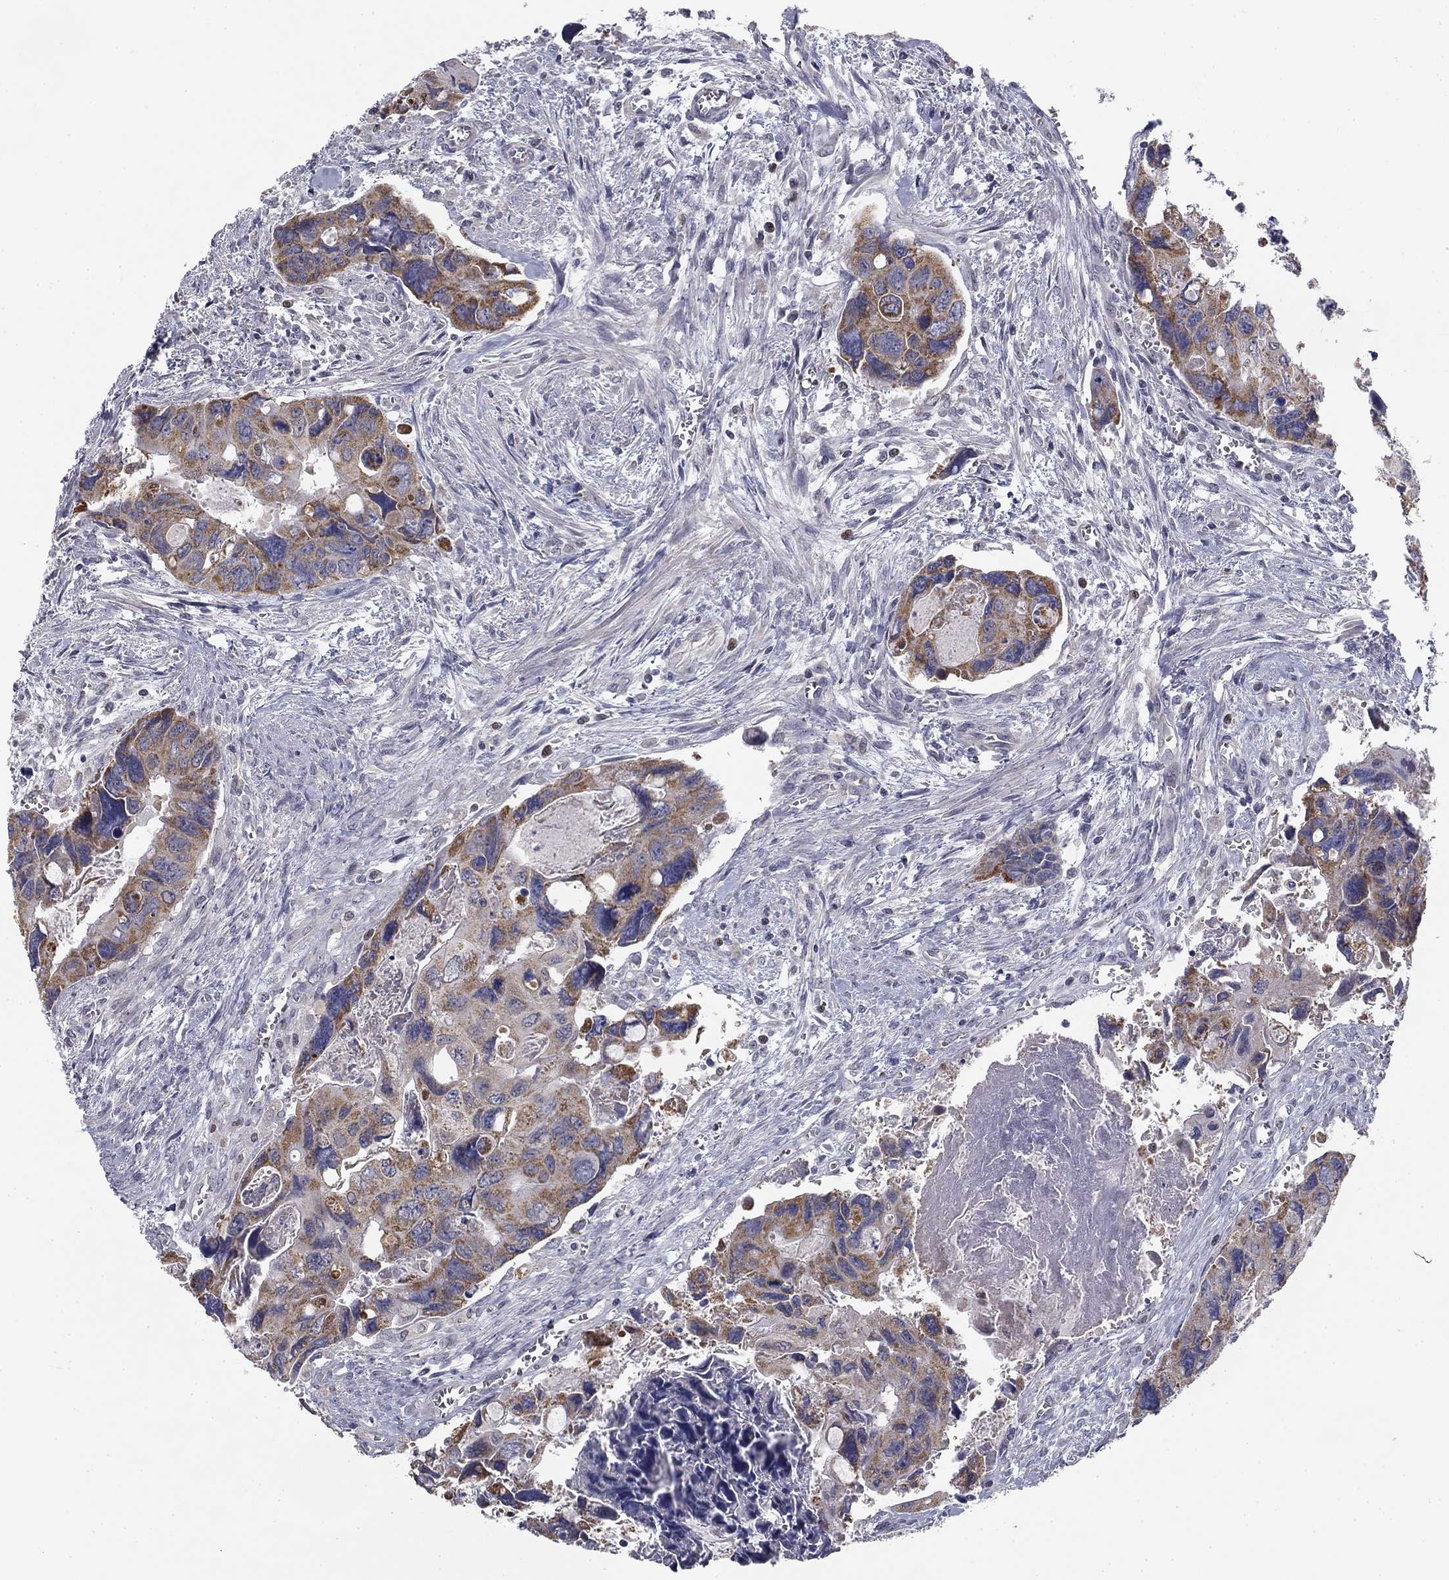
{"staining": {"intensity": "moderate", "quantity": ">75%", "location": "cytoplasmic/membranous"}, "tissue": "colorectal cancer", "cell_type": "Tumor cells", "image_type": "cancer", "snomed": [{"axis": "morphology", "description": "Adenocarcinoma, NOS"}, {"axis": "topography", "description": "Rectum"}], "caption": "A high-resolution image shows IHC staining of colorectal adenocarcinoma, which displays moderate cytoplasmic/membranous expression in approximately >75% of tumor cells. (DAB IHC, brown staining for protein, blue staining for nuclei).", "gene": "SLC2A9", "patient": {"sex": "male", "age": 62}}